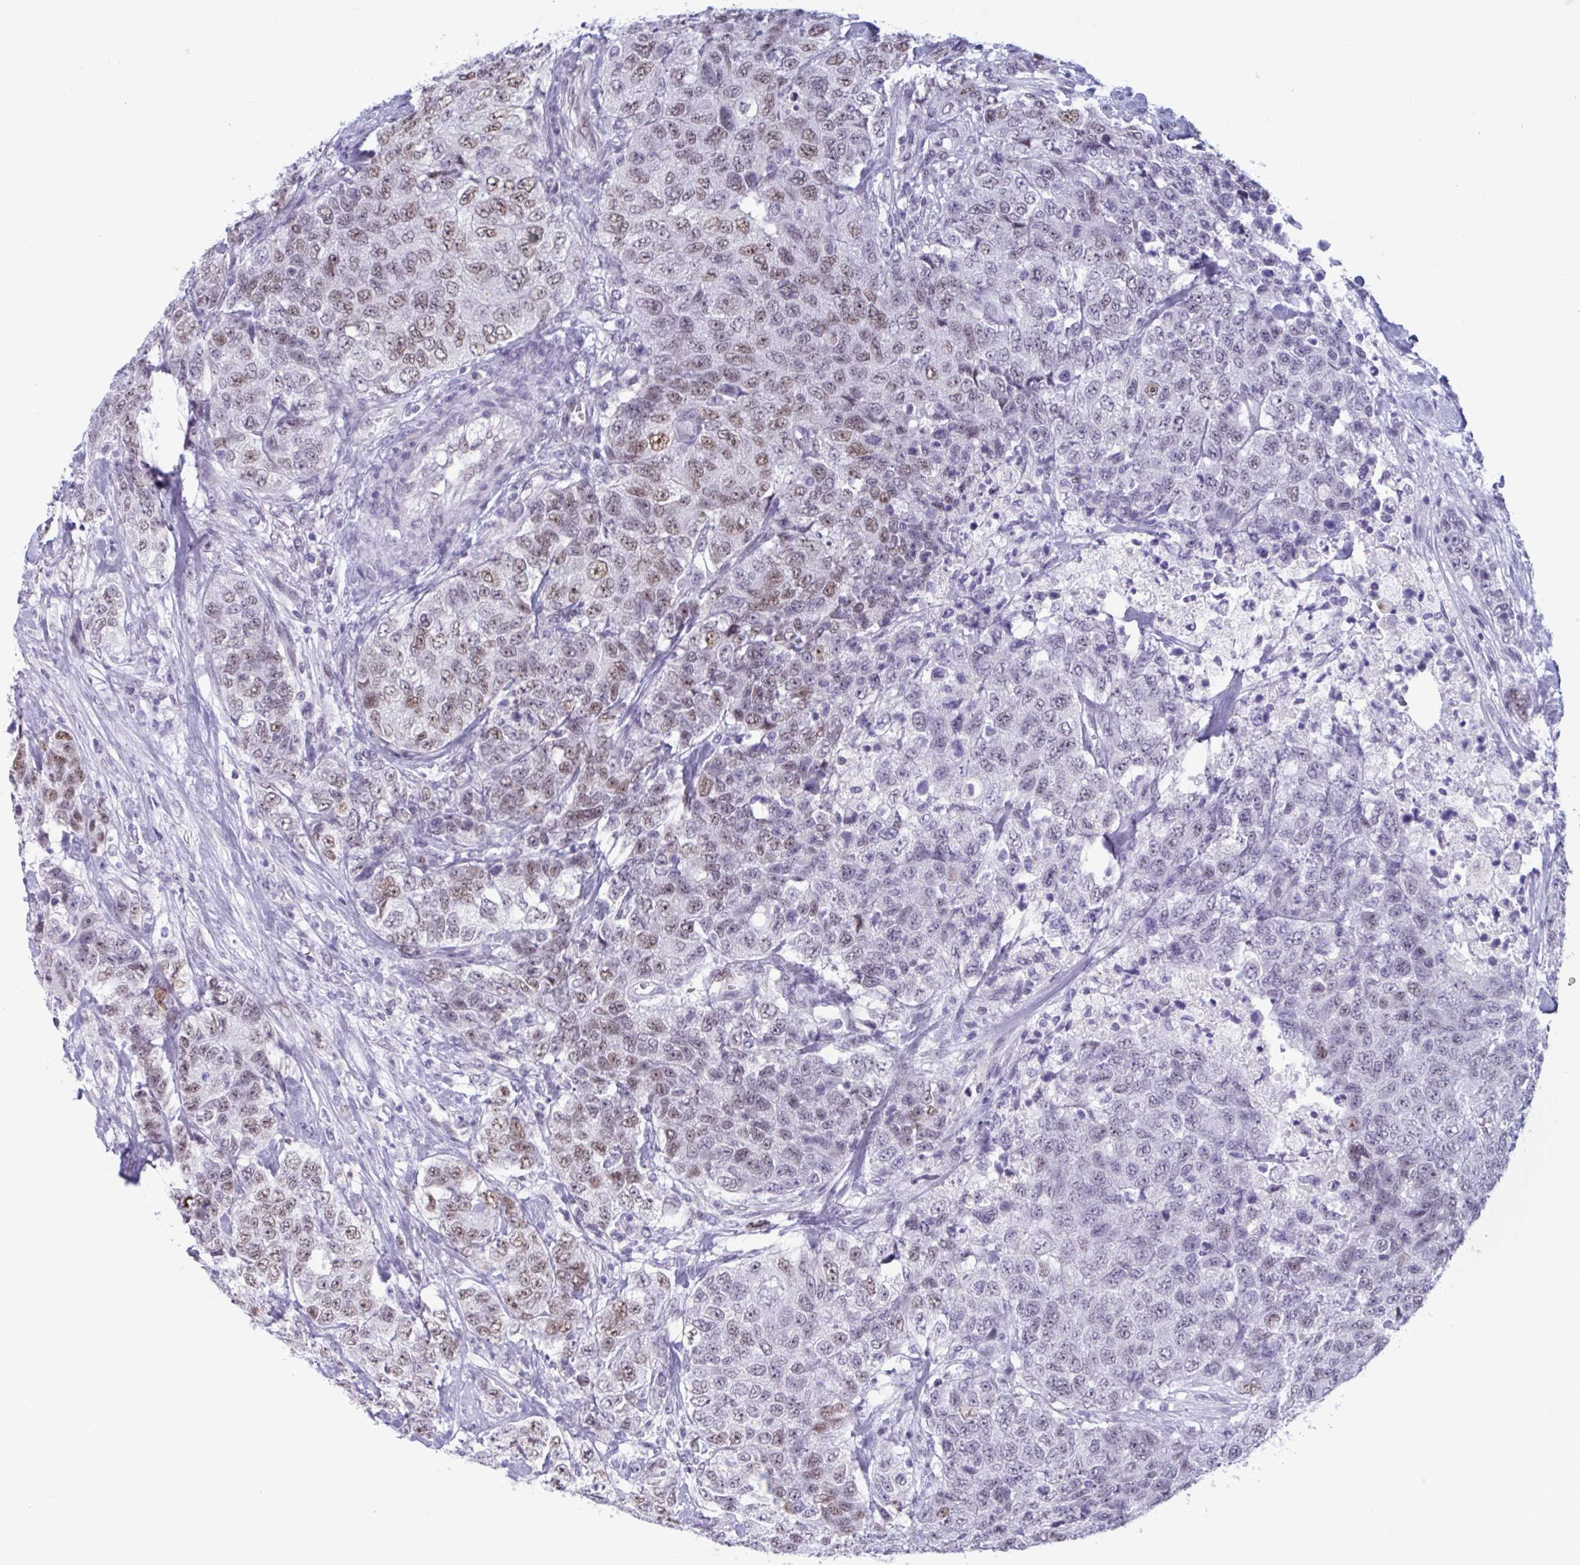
{"staining": {"intensity": "moderate", "quantity": ">75%", "location": "nuclear"}, "tissue": "urothelial cancer", "cell_type": "Tumor cells", "image_type": "cancer", "snomed": [{"axis": "morphology", "description": "Urothelial carcinoma, High grade"}, {"axis": "topography", "description": "Urinary bladder"}], "caption": "Urothelial cancer stained with DAB immunohistochemistry (IHC) demonstrates medium levels of moderate nuclear staining in approximately >75% of tumor cells. The staining was performed using DAB, with brown indicating positive protein expression. Nuclei are stained blue with hematoxylin.", "gene": "MSMB", "patient": {"sex": "female", "age": 78}}